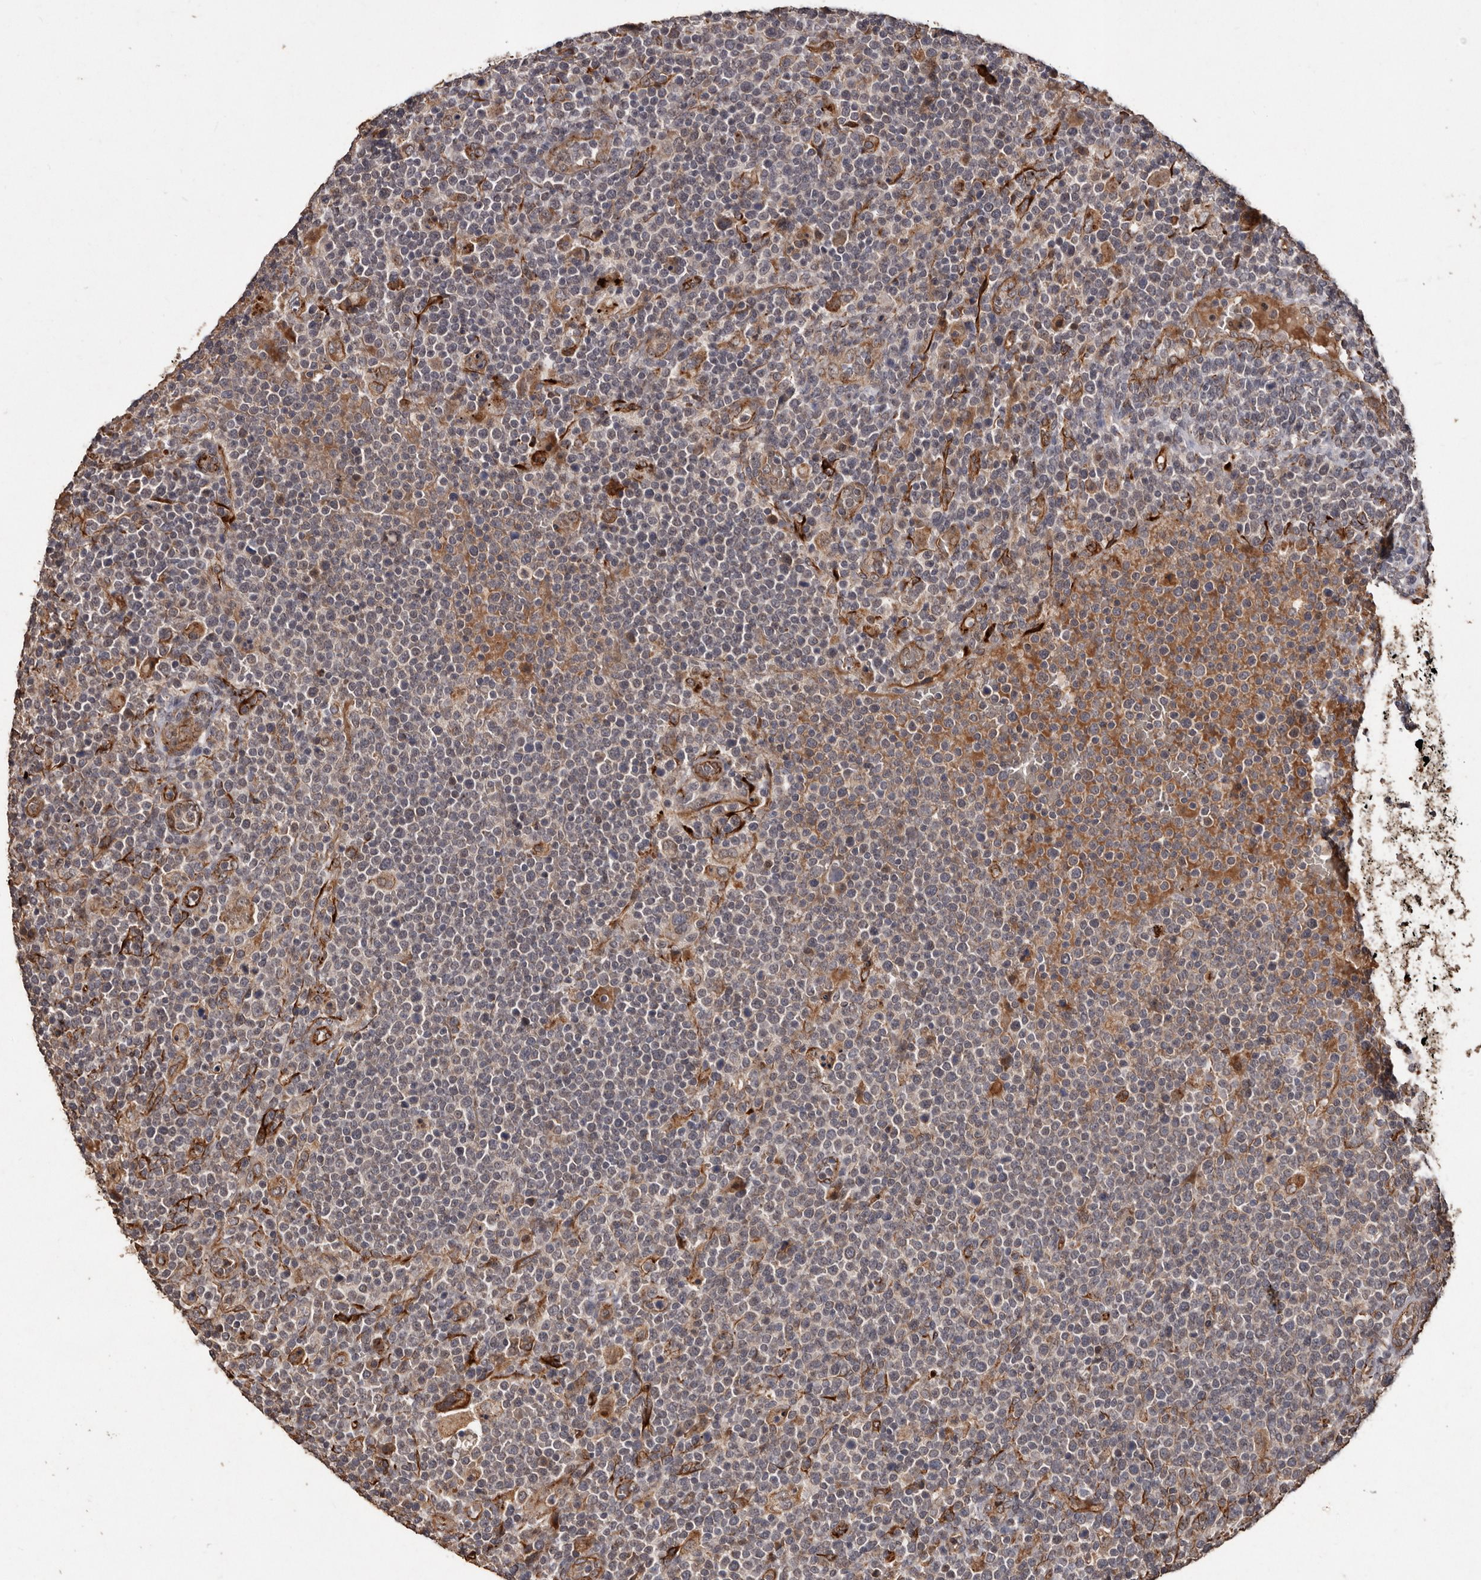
{"staining": {"intensity": "negative", "quantity": "none", "location": "none"}, "tissue": "lymphoma", "cell_type": "Tumor cells", "image_type": "cancer", "snomed": [{"axis": "morphology", "description": "Malignant lymphoma, non-Hodgkin's type, High grade"}, {"axis": "topography", "description": "Lymph node"}], "caption": "Tumor cells are negative for protein expression in human high-grade malignant lymphoma, non-Hodgkin's type.", "gene": "BRAT1", "patient": {"sex": "male", "age": 61}}